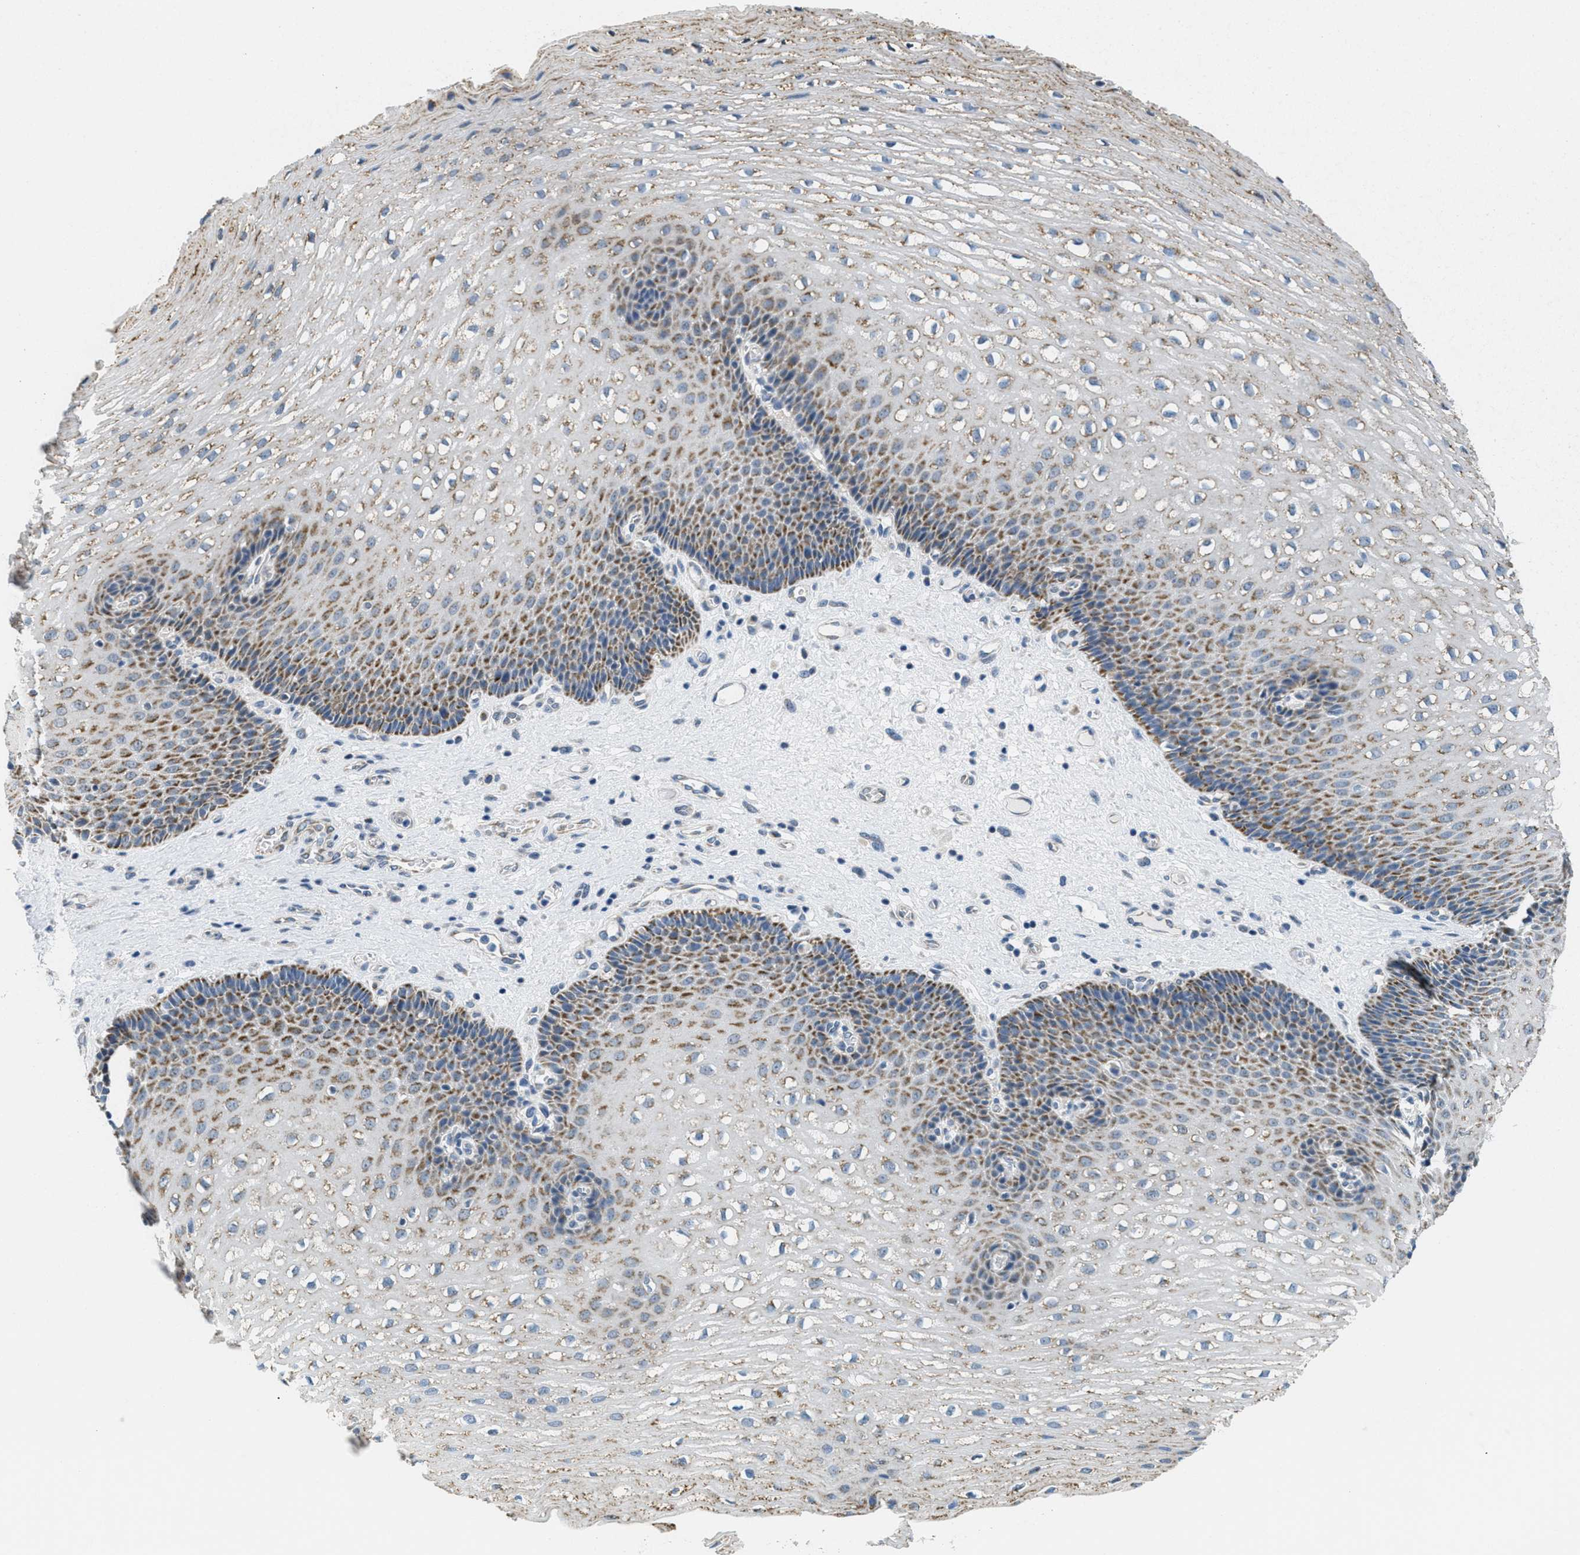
{"staining": {"intensity": "moderate", "quantity": "25%-75%", "location": "cytoplasmic/membranous"}, "tissue": "esophagus", "cell_type": "Squamous epithelial cells", "image_type": "normal", "snomed": [{"axis": "morphology", "description": "Normal tissue, NOS"}, {"axis": "topography", "description": "Esophagus"}], "caption": "A histopathology image of human esophagus stained for a protein reveals moderate cytoplasmic/membranous brown staining in squamous epithelial cells.", "gene": "TOMM70", "patient": {"sex": "male", "age": 48}}